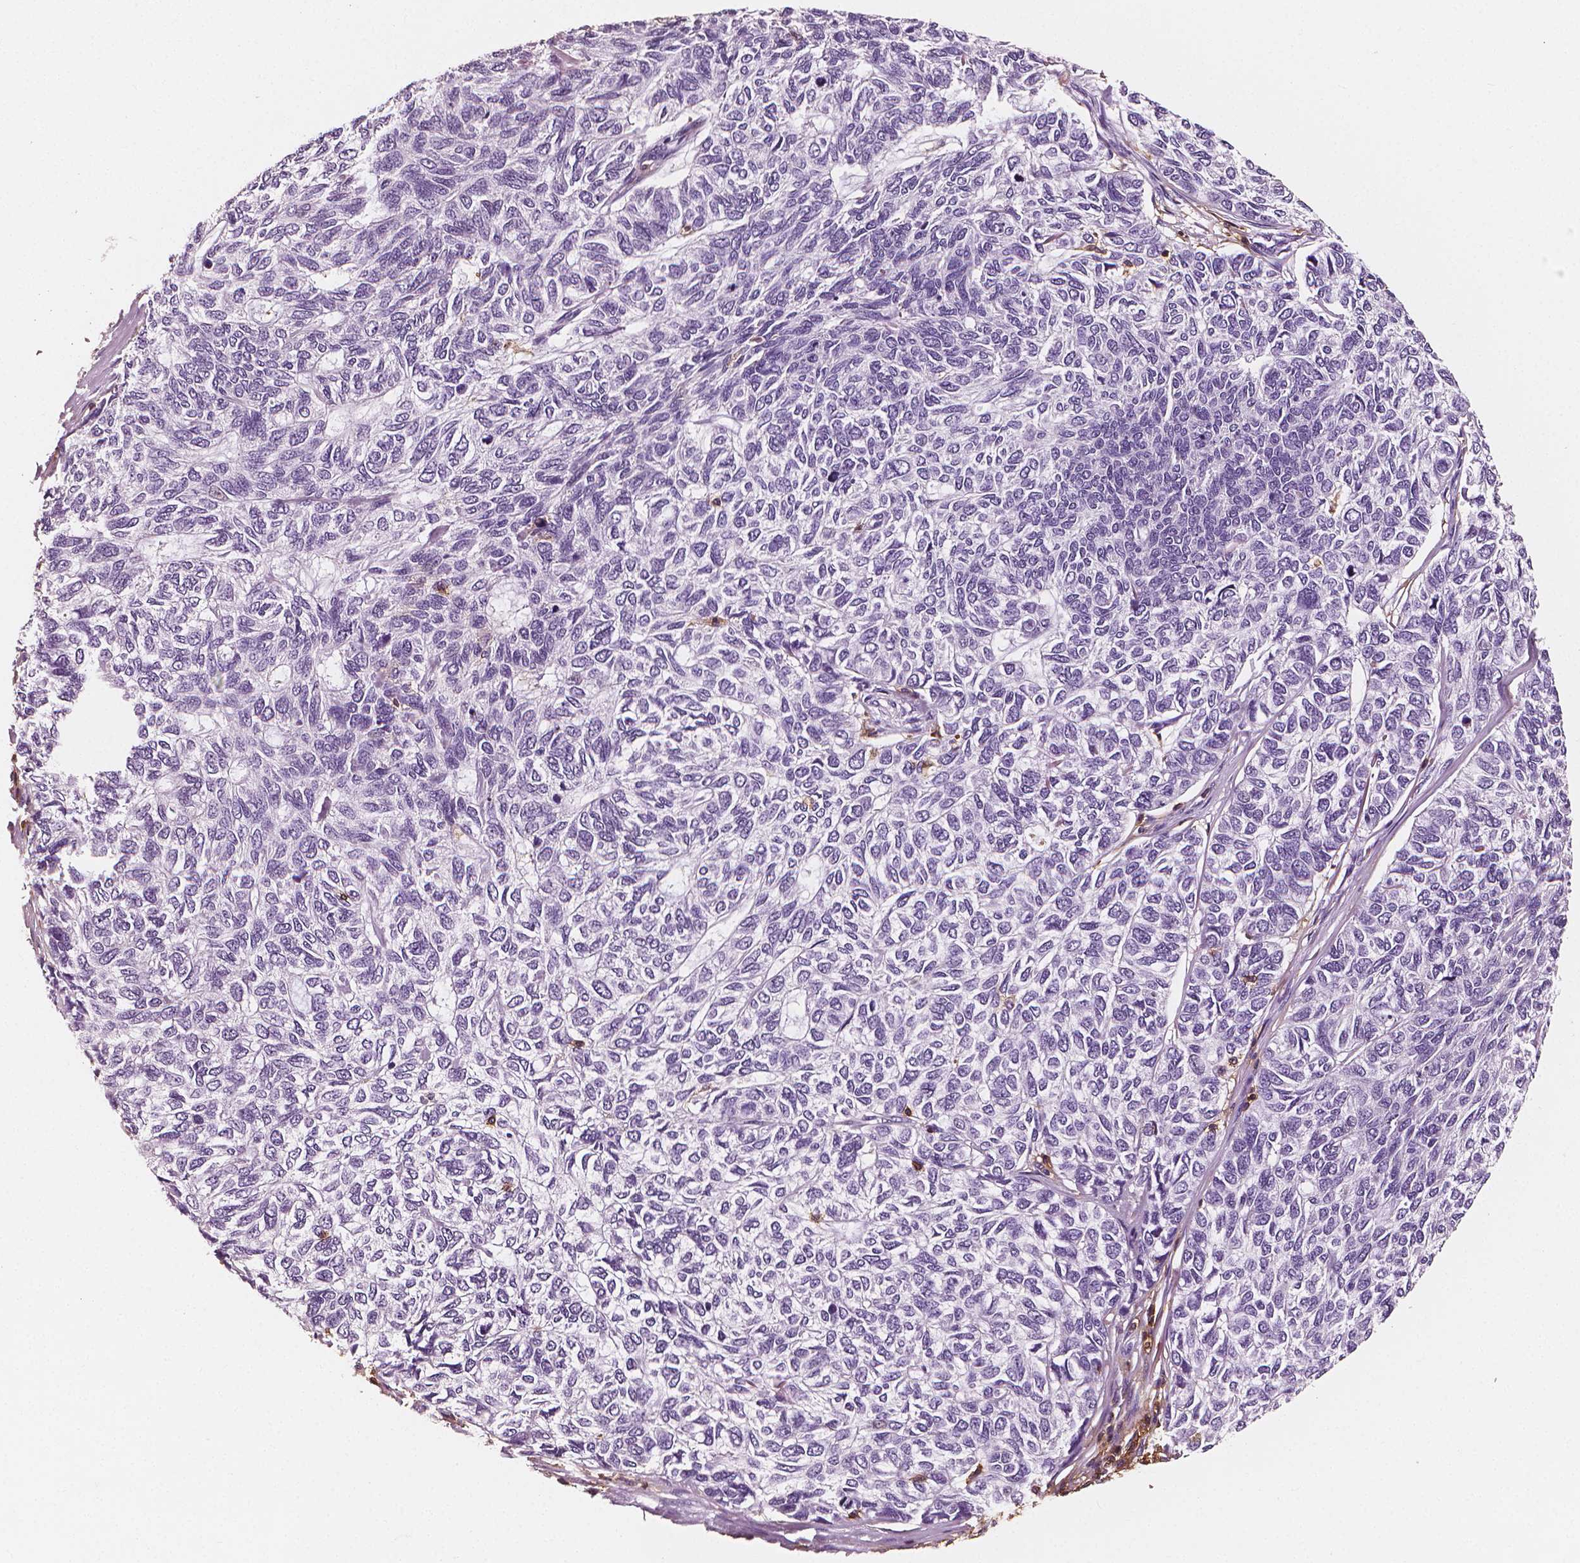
{"staining": {"intensity": "negative", "quantity": "none", "location": "none"}, "tissue": "skin cancer", "cell_type": "Tumor cells", "image_type": "cancer", "snomed": [{"axis": "morphology", "description": "Basal cell carcinoma"}, {"axis": "topography", "description": "Skin"}], "caption": "Skin cancer was stained to show a protein in brown. There is no significant positivity in tumor cells. (DAB immunohistochemistry (IHC), high magnification).", "gene": "PTPRC", "patient": {"sex": "female", "age": 65}}